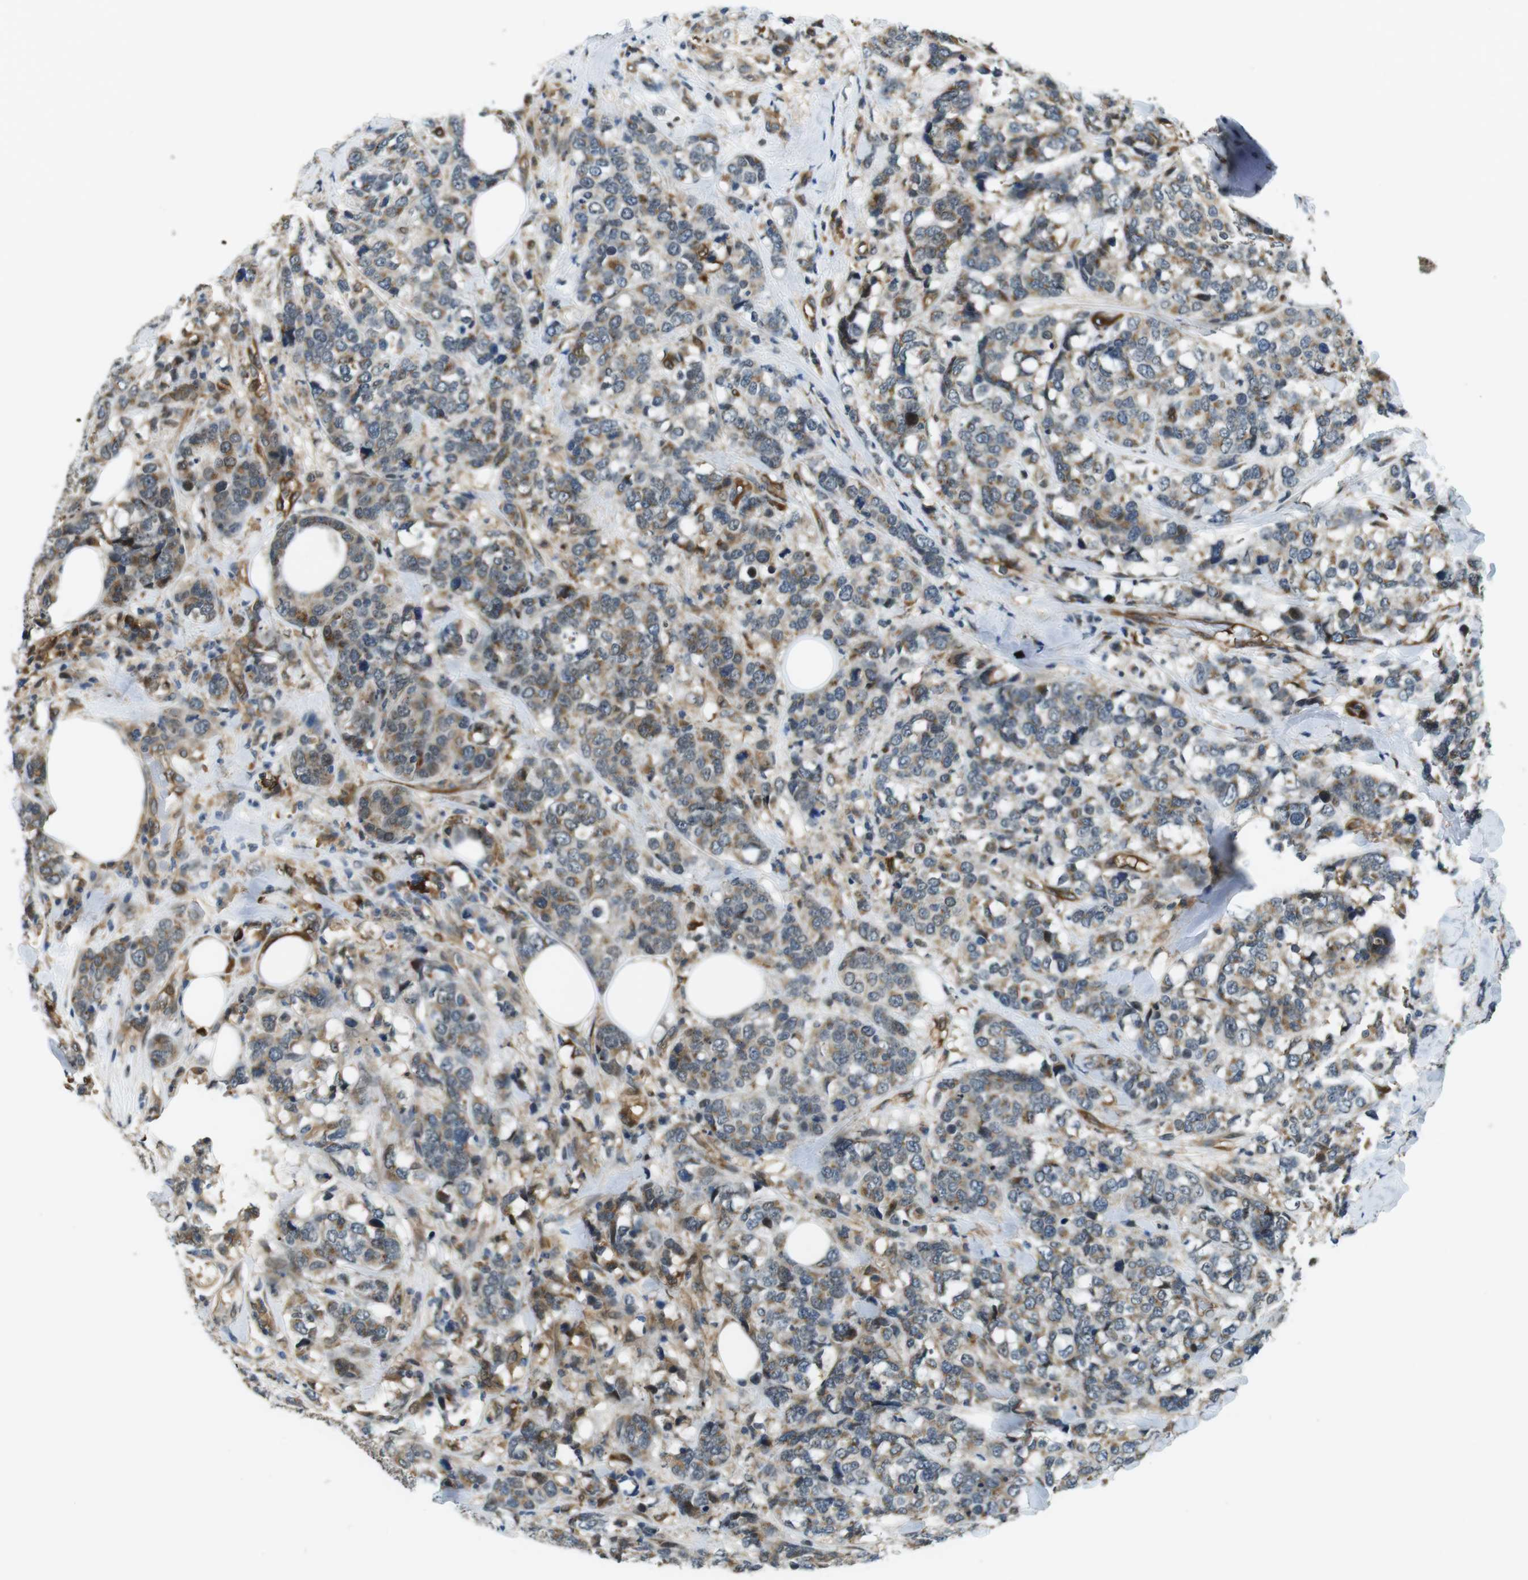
{"staining": {"intensity": "moderate", "quantity": ">75%", "location": "cytoplasmic/membranous"}, "tissue": "breast cancer", "cell_type": "Tumor cells", "image_type": "cancer", "snomed": [{"axis": "morphology", "description": "Lobular carcinoma"}, {"axis": "topography", "description": "Breast"}], "caption": "The immunohistochemical stain labels moderate cytoplasmic/membranous positivity in tumor cells of lobular carcinoma (breast) tissue.", "gene": "PALD1", "patient": {"sex": "female", "age": 59}}